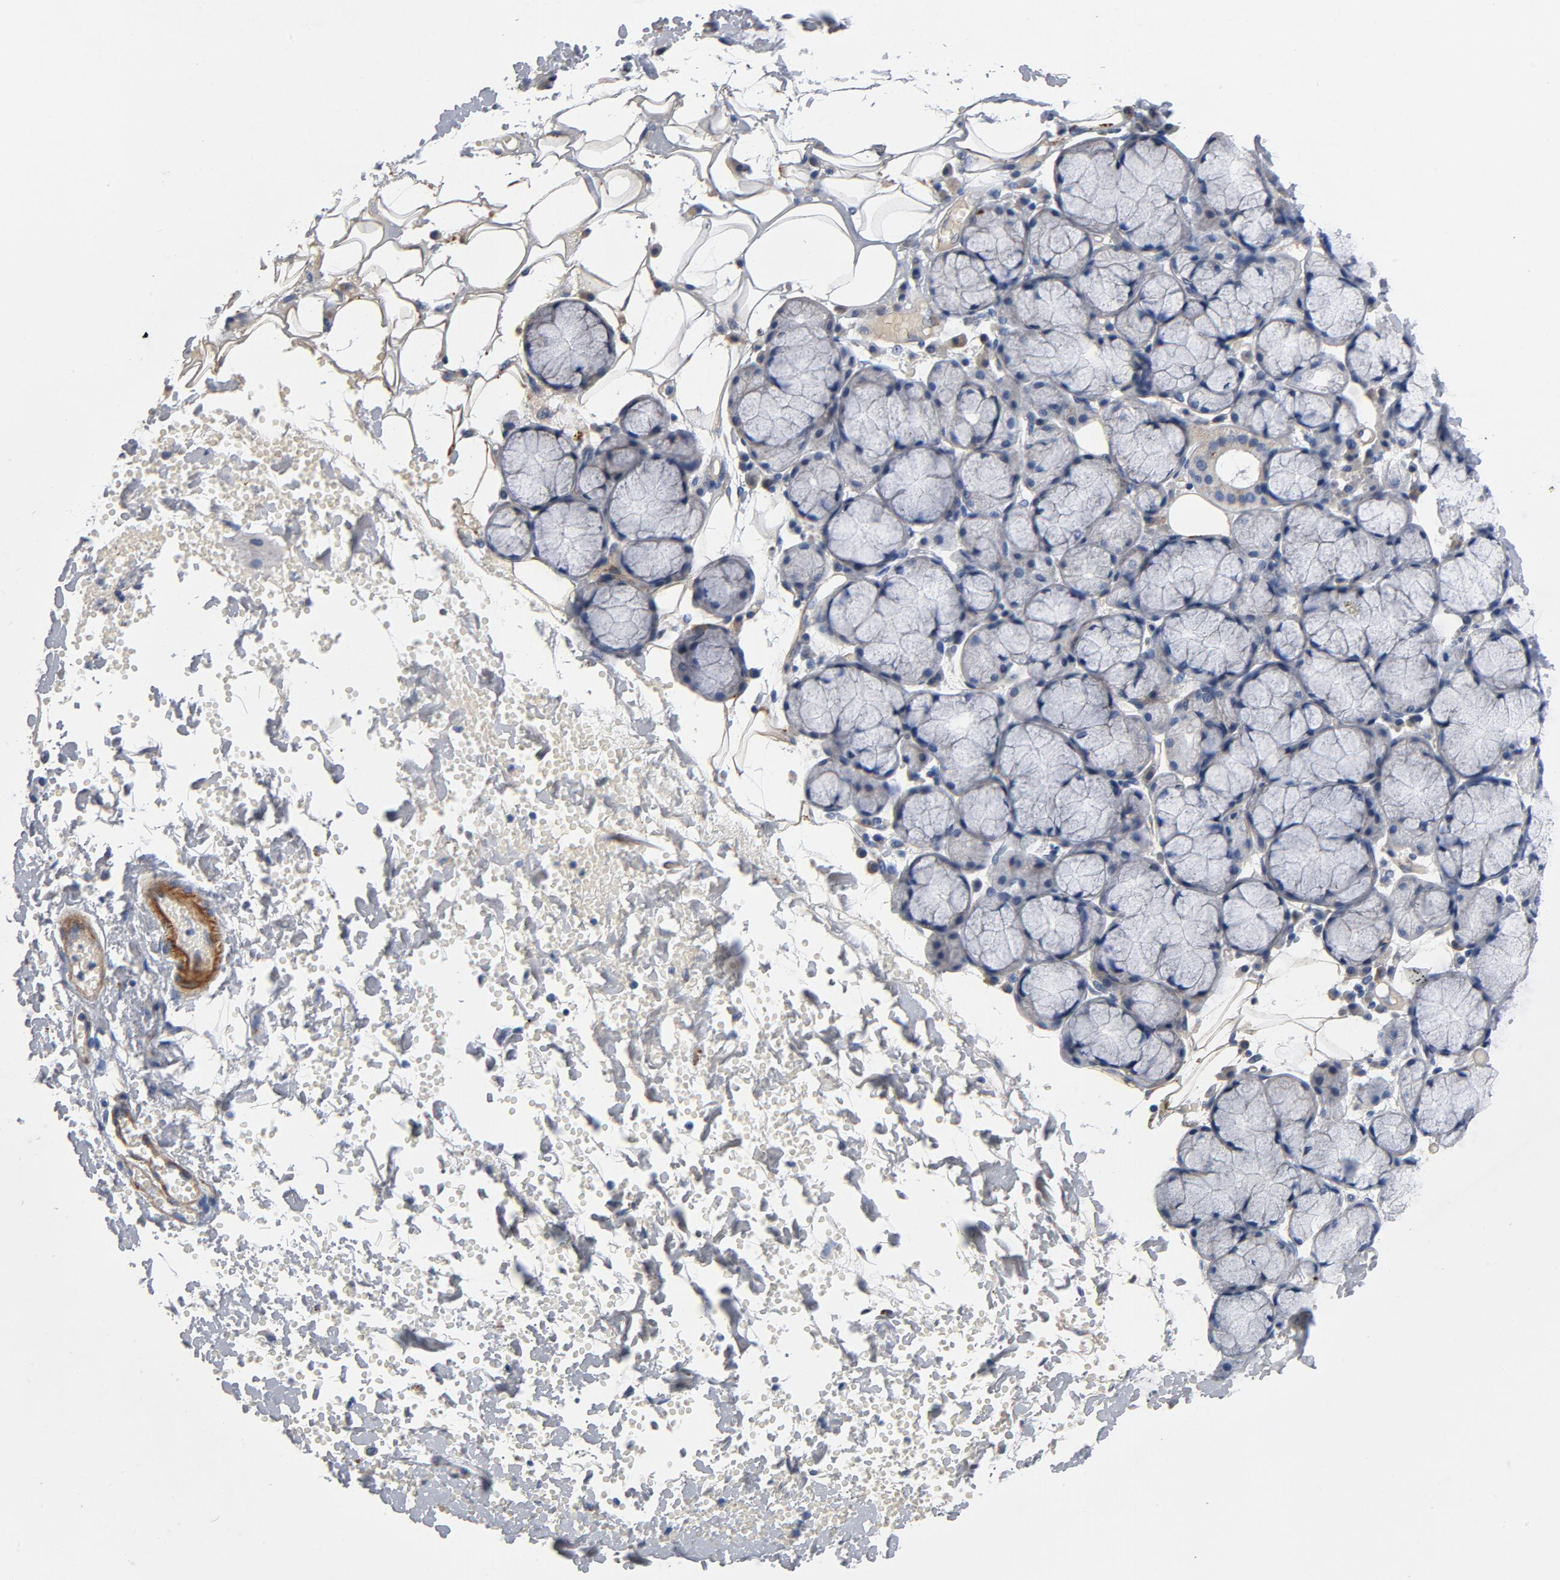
{"staining": {"intensity": "moderate", "quantity": "25%-75%", "location": "cytoplasmic/membranous"}, "tissue": "salivary gland", "cell_type": "Glandular cells", "image_type": "normal", "snomed": [{"axis": "morphology", "description": "Normal tissue, NOS"}, {"axis": "topography", "description": "Skeletal muscle"}, {"axis": "topography", "description": "Oral tissue"}, {"axis": "topography", "description": "Salivary gland"}, {"axis": "topography", "description": "Peripheral nerve tissue"}], "caption": "Moderate cytoplasmic/membranous positivity is present in about 25%-75% of glandular cells in benign salivary gland. (Brightfield microscopy of DAB IHC at high magnification).", "gene": "LAMC1", "patient": {"sex": "male", "age": 54}}